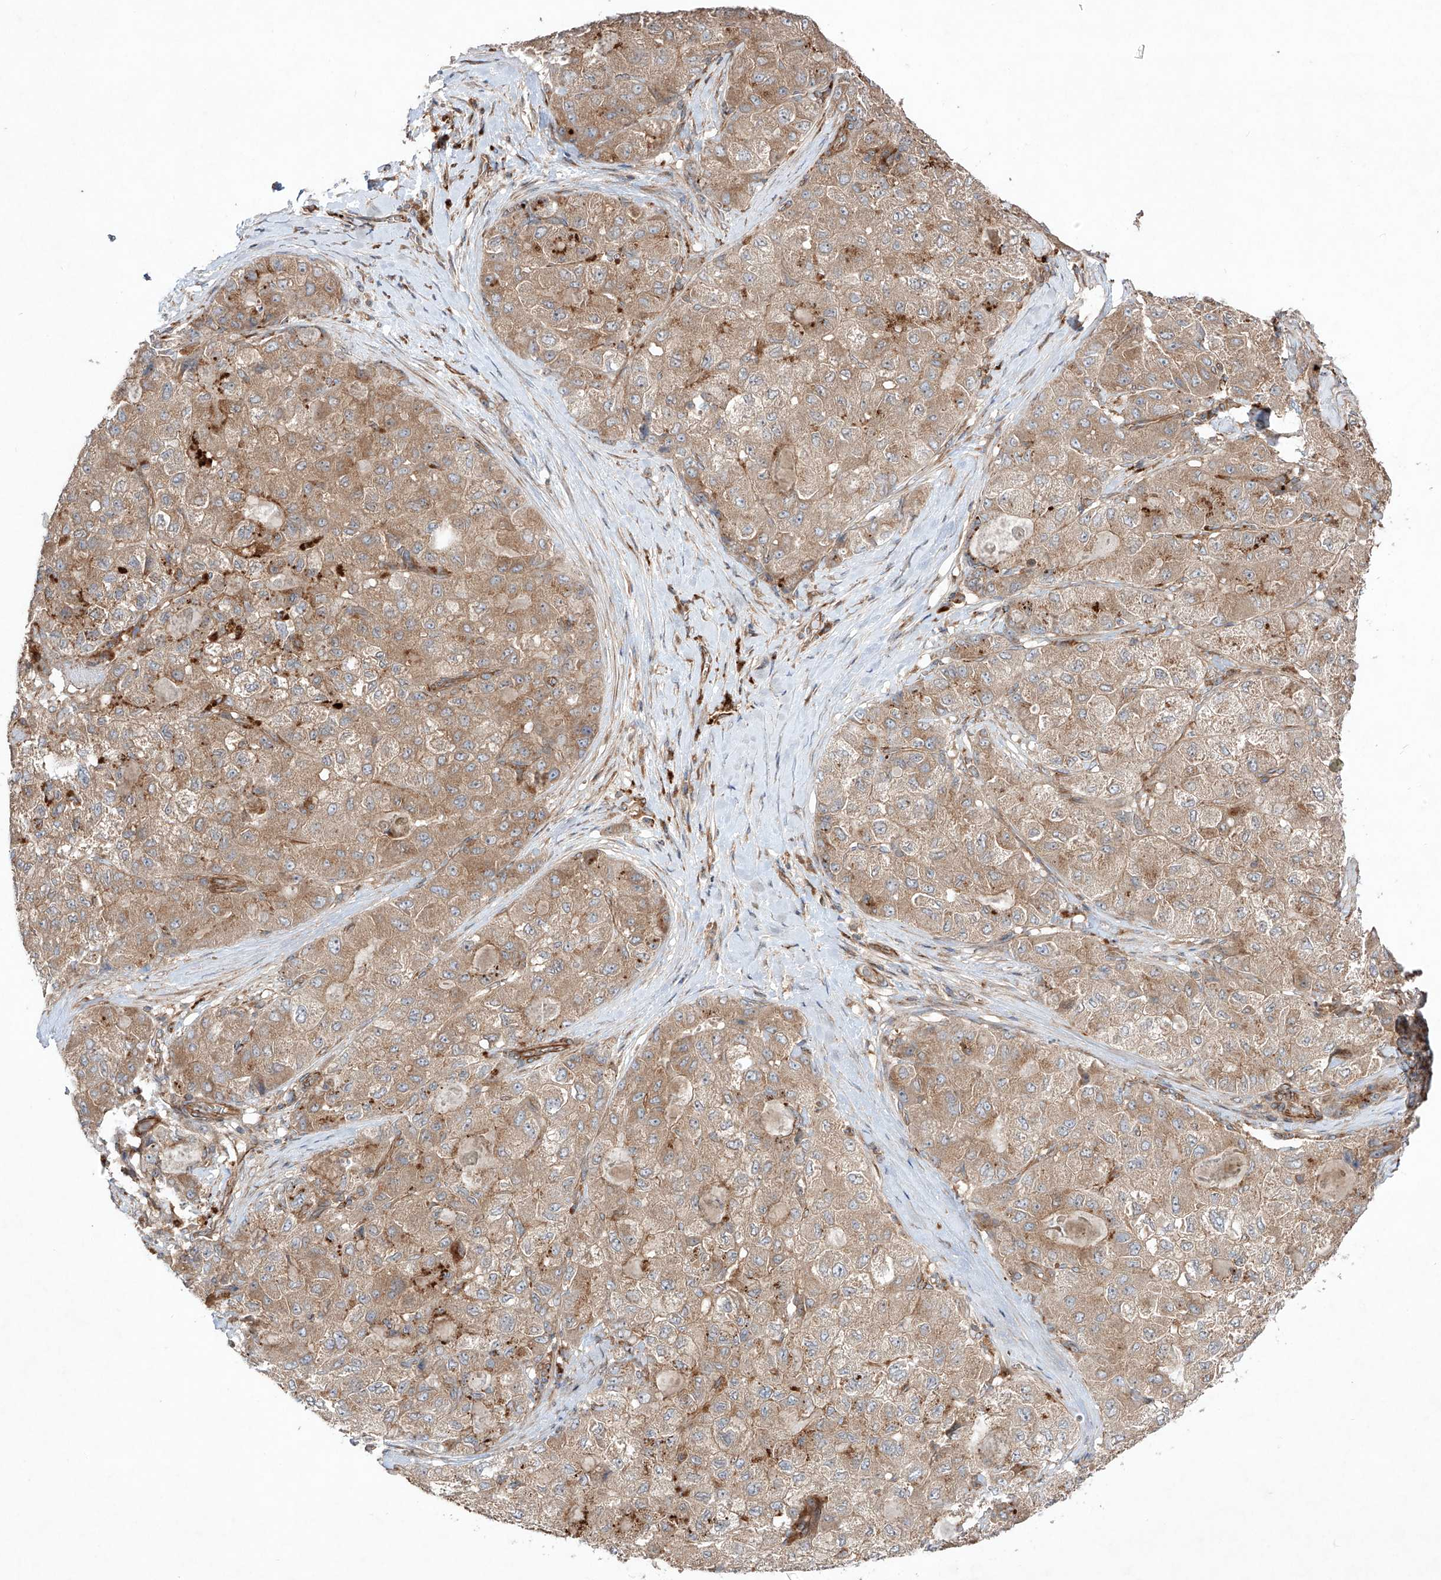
{"staining": {"intensity": "weak", "quantity": ">75%", "location": "cytoplasmic/membranous"}, "tissue": "liver cancer", "cell_type": "Tumor cells", "image_type": "cancer", "snomed": [{"axis": "morphology", "description": "Carcinoma, Hepatocellular, NOS"}, {"axis": "topography", "description": "Liver"}], "caption": "Protein expression analysis of liver hepatocellular carcinoma exhibits weak cytoplasmic/membranous positivity in approximately >75% of tumor cells. (IHC, brightfield microscopy, high magnification).", "gene": "YKT6", "patient": {"sex": "male", "age": 80}}